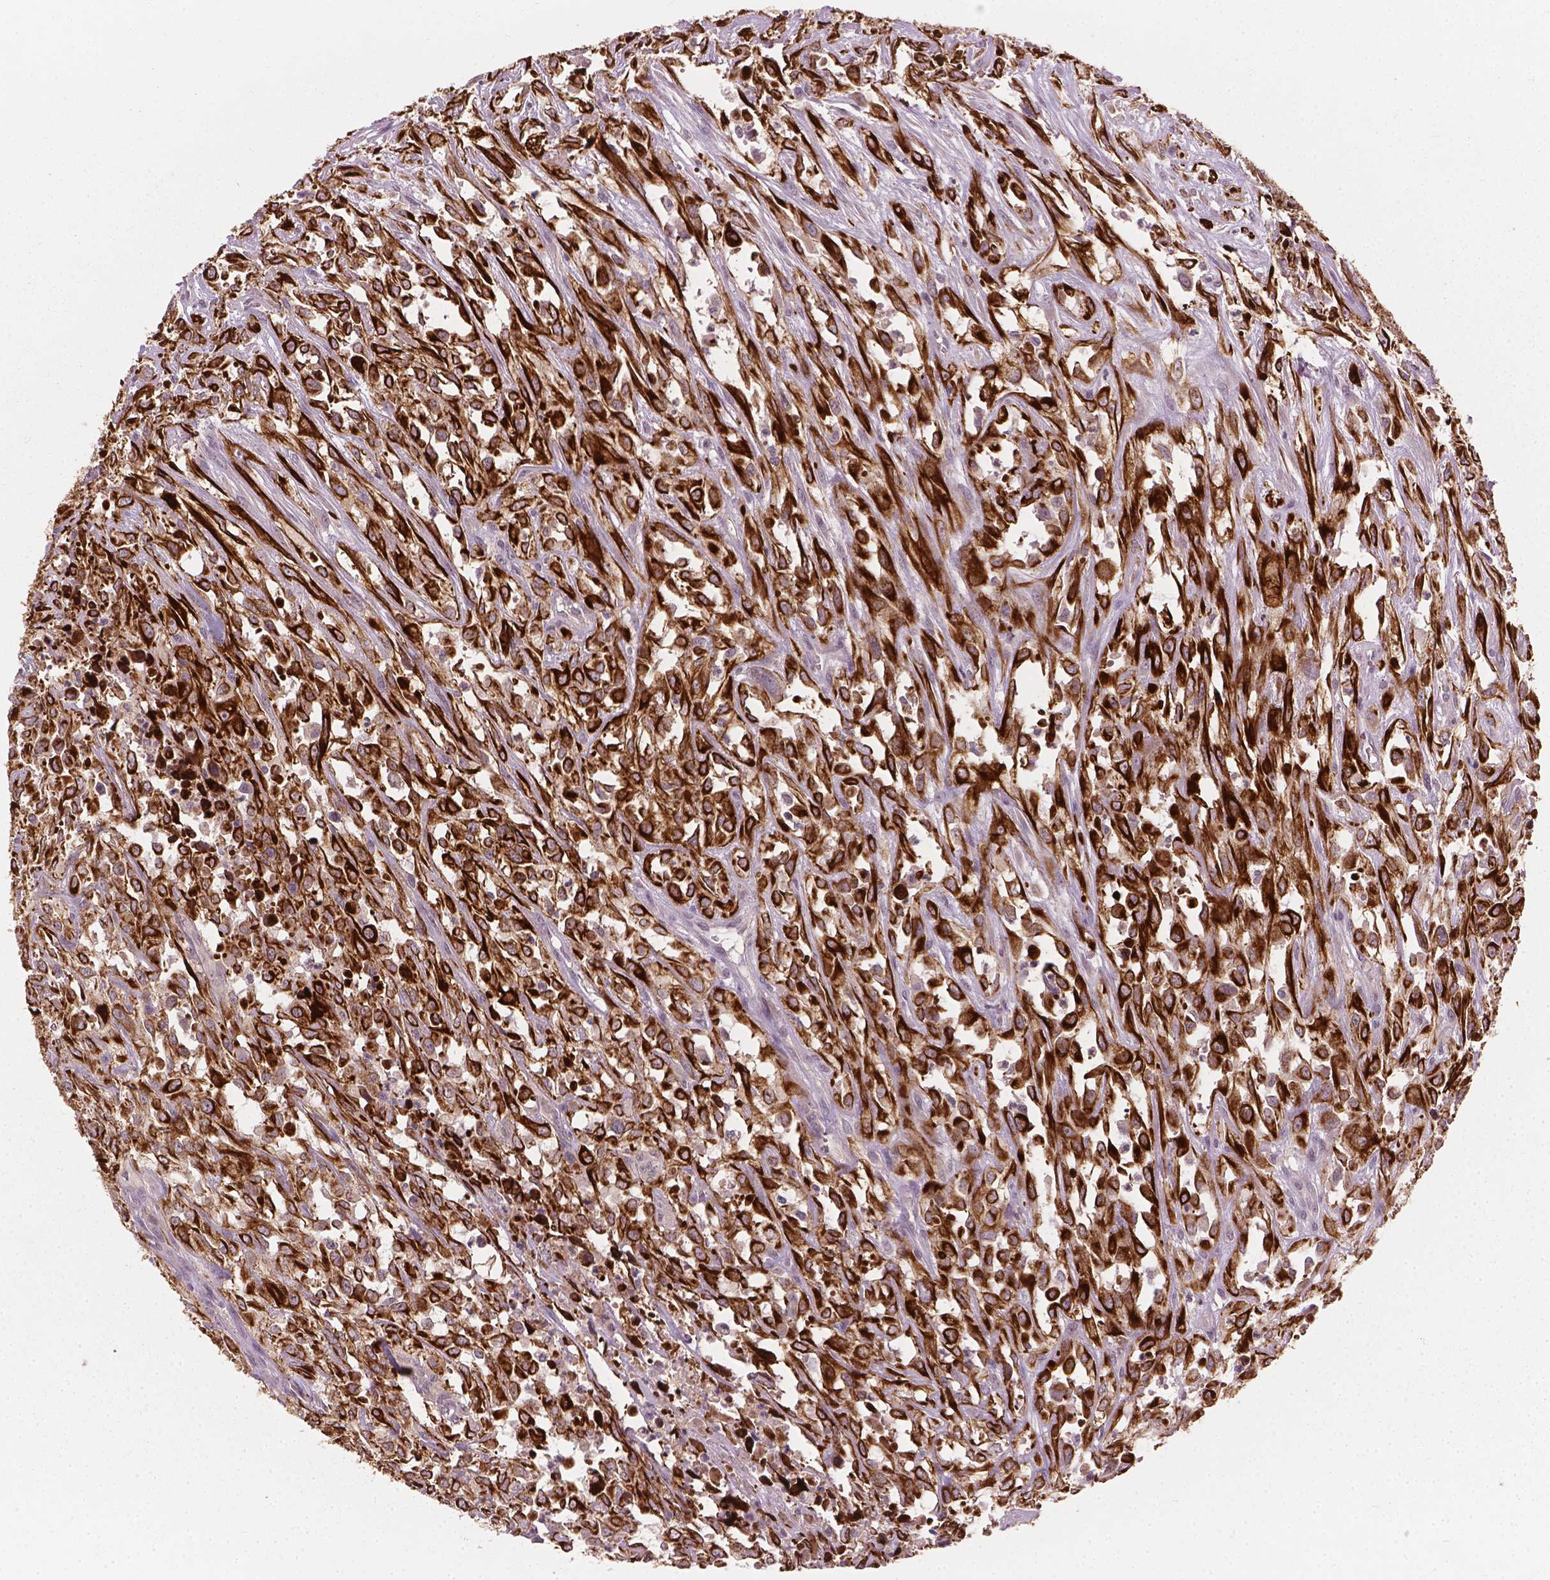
{"staining": {"intensity": "strong", "quantity": ">75%", "location": "cytoplasmic/membranous"}, "tissue": "urothelial cancer", "cell_type": "Tumor cells", "image_type": "cancer", "snomed": [{"axis": "morphology", "description": "Urothelial carcinoma, High grade"}, {"axis": "topography", "description": "Urinary bladder"}], "caption": "DAB immunohistochemical staining of human urothelial cancer shows strong cytoplasmic/membranous protein expression in approximately >75% of tumor cells. The protein of interest is shown in brown color, while the nuclei are stained blue.", "gene": "KRT17", "patient": {"sex": "male", "age": 67}}